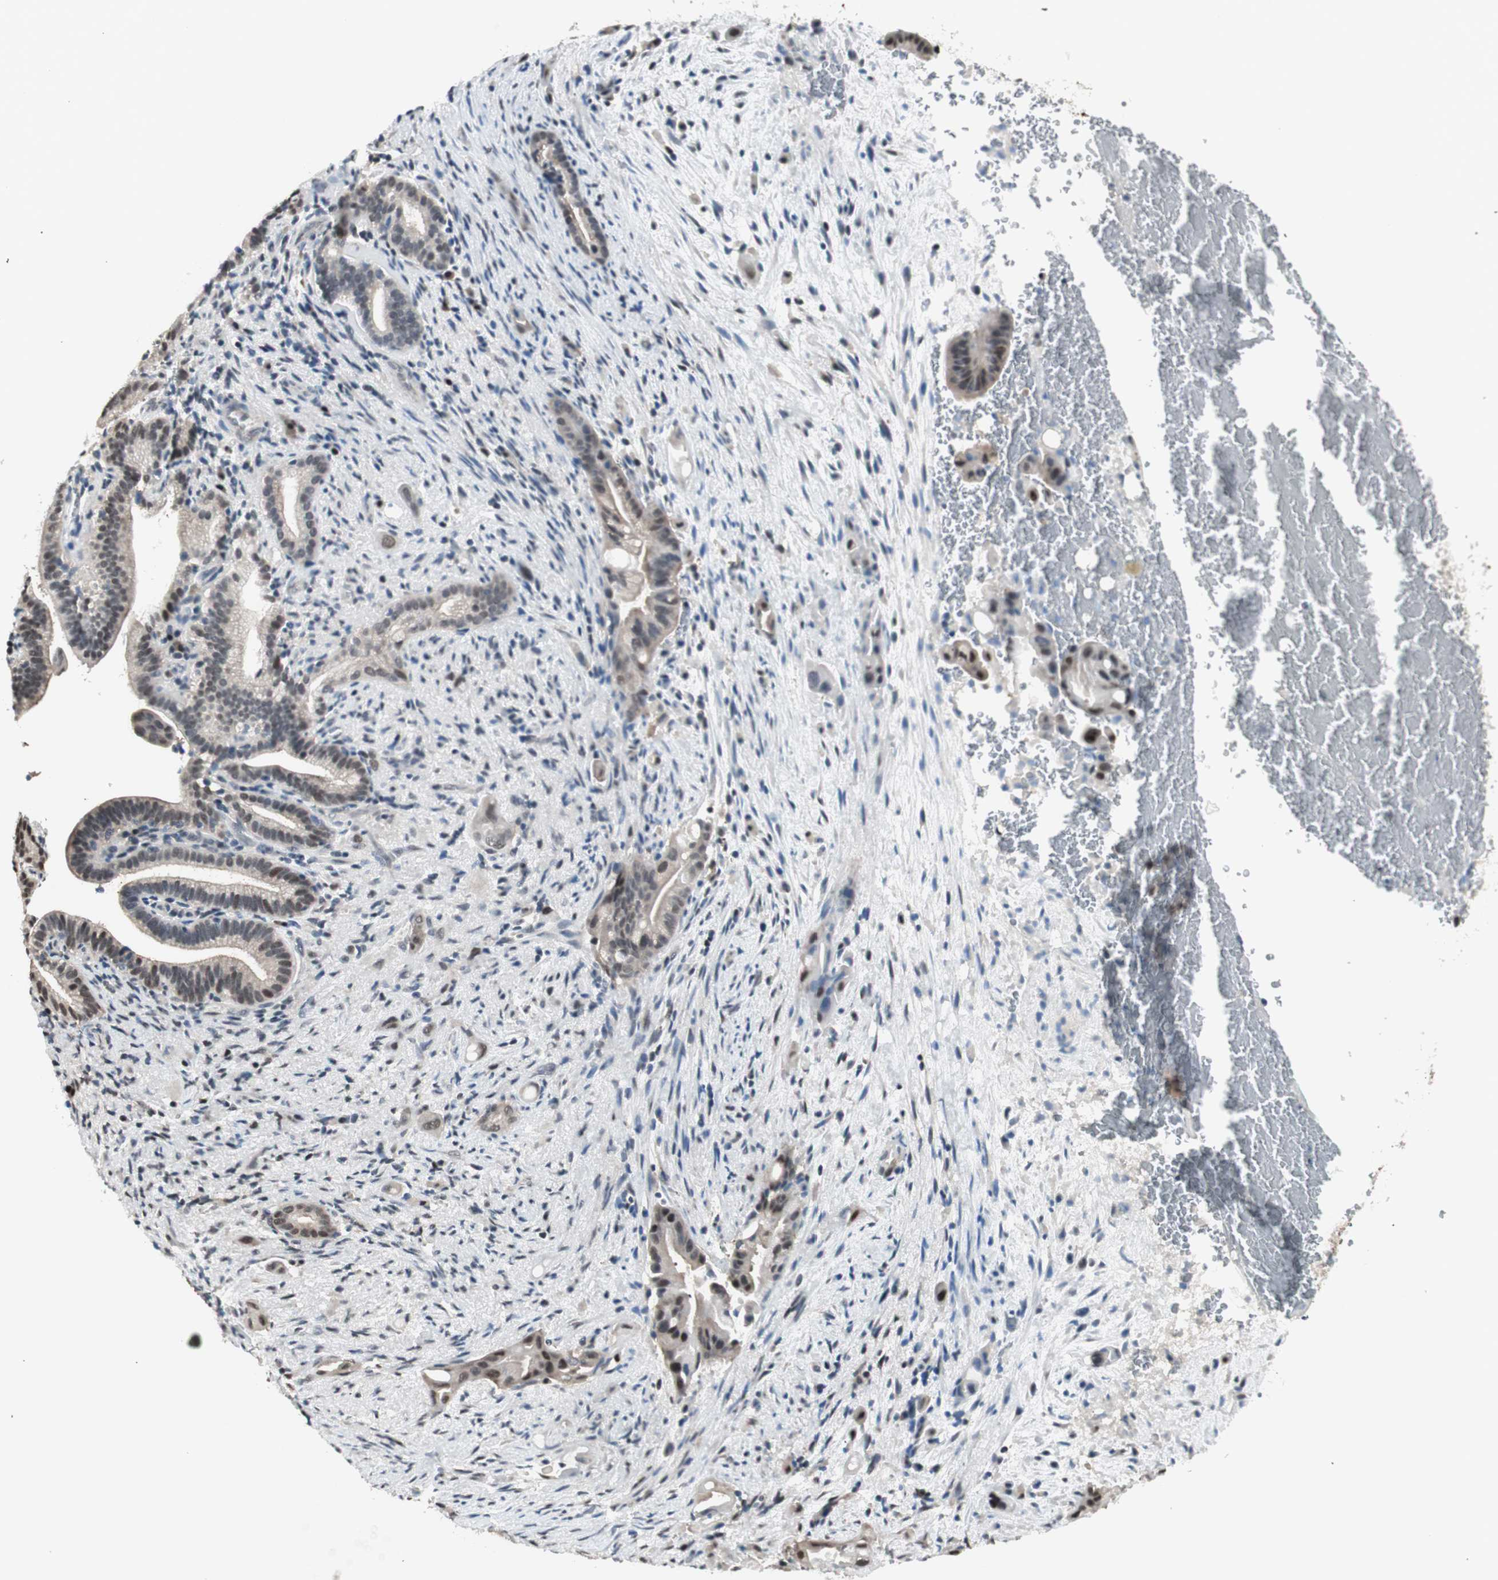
{"staining": {"intensity": "strong", "quantity": "25%-75%", "location": "nuclear"}, "tissue": "liver cancer", "cell_type": "Tumor cells", "image_type": "cancer", "snomed": [{"axis": "morphology", "description": "Cholangiocarcinoma"}, {"axis": "topography", "description": "Liver"}], "caption": "Cholangiocarcinoma (liver) stained with IHC displays strong nuclear staining in approximately 25%-75% of tumor cells.", "gene": "LONP2", "patient": {"sex": "female", "age": 68}}